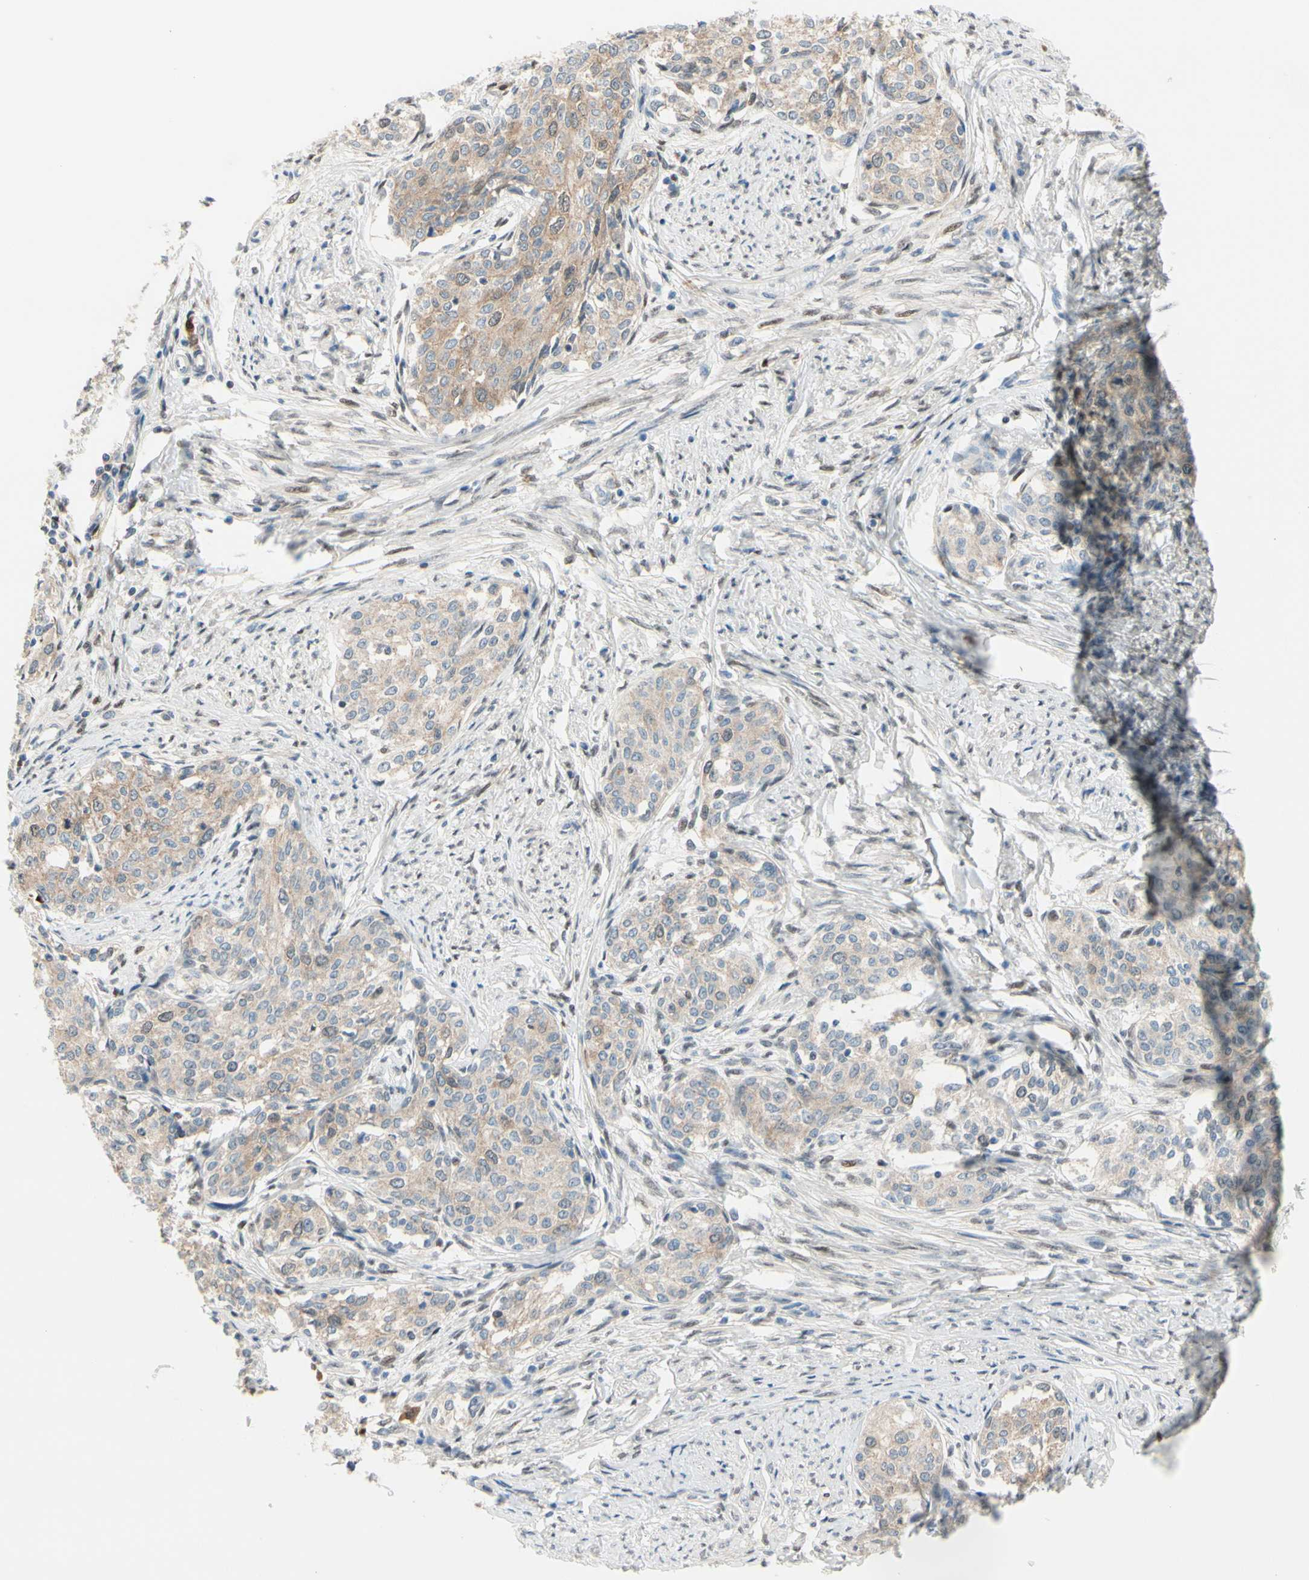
{"staining": {"intensity": "weak", "quantity": ">75%", "location": "cytoplasmic/membranous"}, "tissue": "cervical cancer", "cell_type": "Tumor cells", "image_type": "cancer", "snomed": [{"axis": "morphology", "description": "Squamous cell carcinoma, NOS"}, {"axis": "morphology", "description": "Adenocarcinoma, NOS"}, {"axis": "topography", "description": "Cervix"}], "caption": "Cervical cancer stained with DAB IHC displays low levels of weak cytoplasmic/membranous expression in approximately >75% of tumor cells. The staining is performed using DAB brown chromogen to label protein expression. The nuclei are counter-stained blue using hematoxylin.", "gene": "PTTG1", "patient": {"sex": "female", "age": 52}}